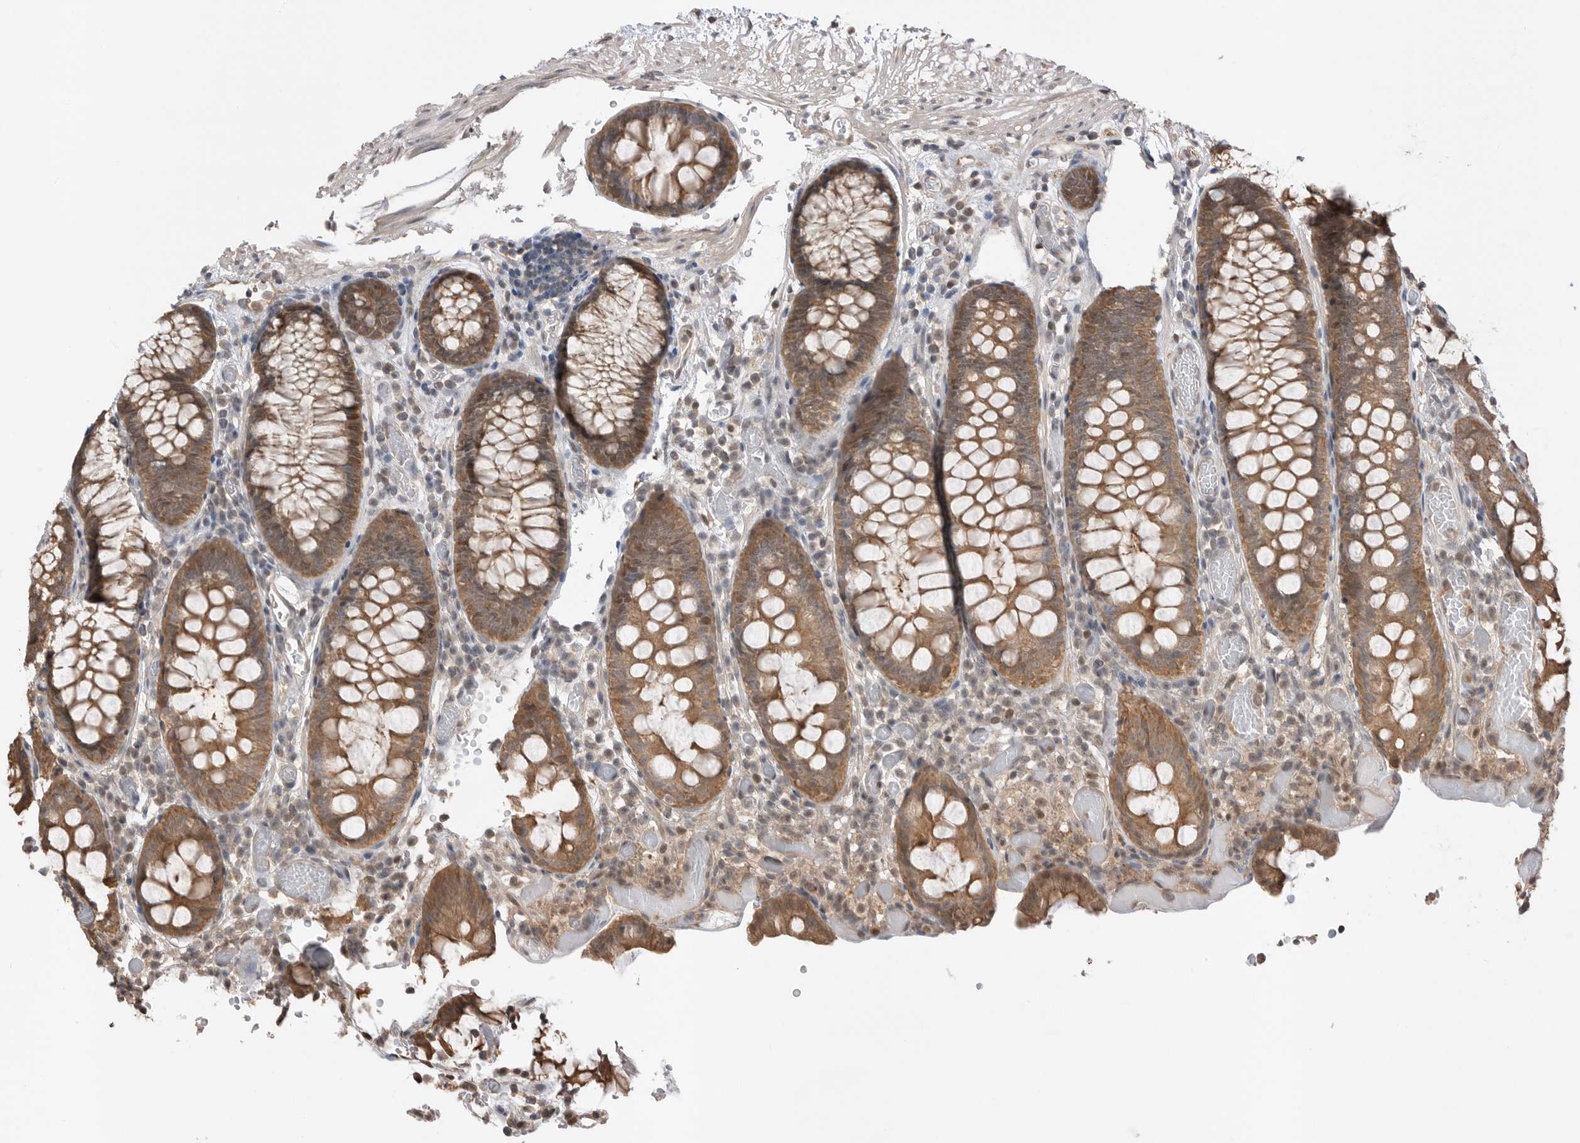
{"staining": {"intensity": "weak", "quantity": ">75%", "location": "cytoplasmic/membranous"}, "tissue": "colon", "cell_type": "Endothelial cells", "image_type": "normal", "snomed": [{"axis": "morphology", "description": "Normal tissue, NOS"}, {"axis": "topography", "description": "Colon"}], "caption": "About >75% of endothelial cells in normal colon display weak cytoplasmic/membranous protein expression as visualized by brown immunohistochemical staining.", "gene": "PEAK1", "patient": {"sex": "male", "age": 14}}